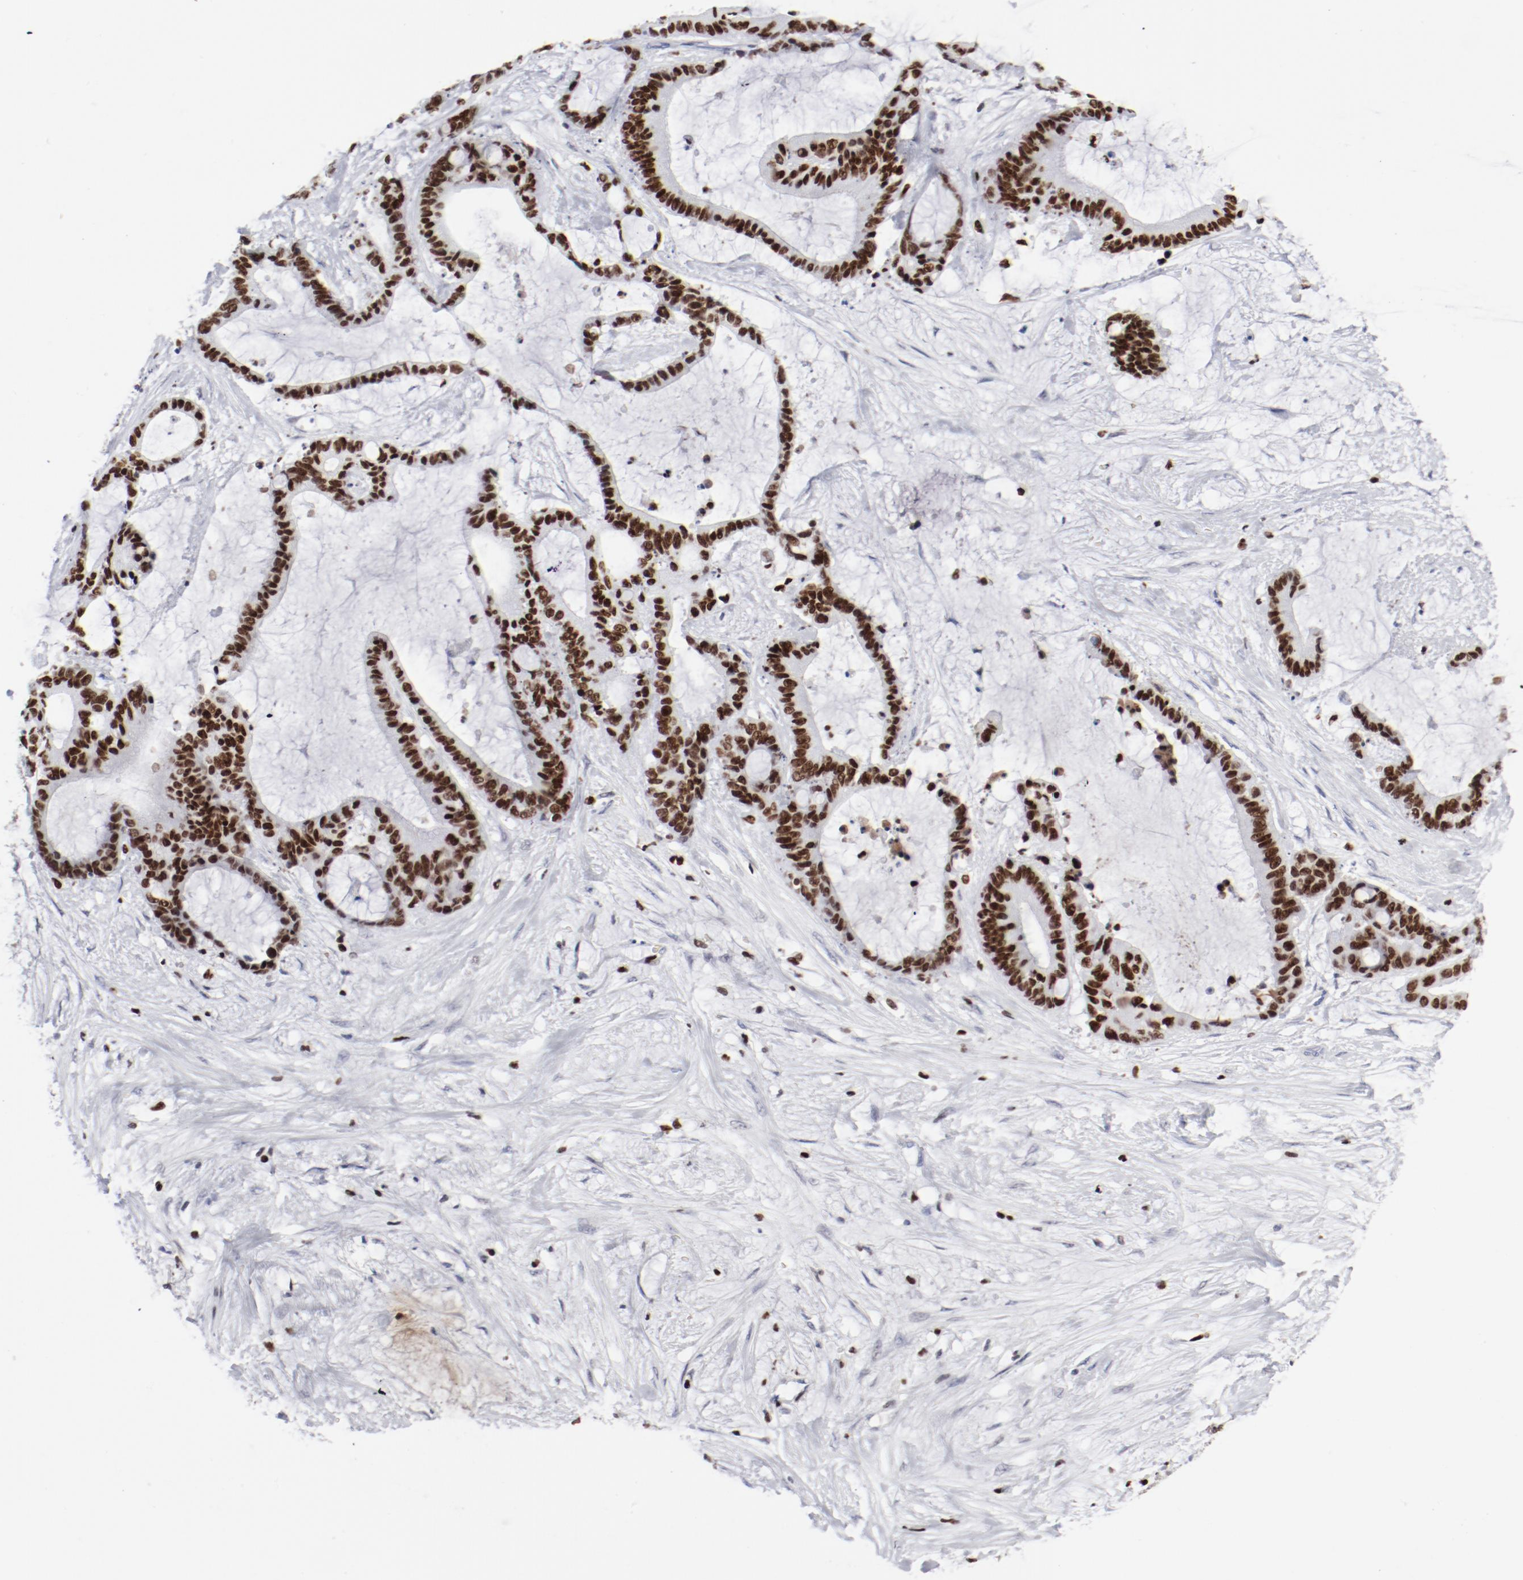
{"staining": {"intensity": "strong", "quantity": ">75%", "location": "nuclear"}, "tissue": "liver cancer", "cell_type": "Tumor cells", "image_type": "cancer", "snomed": [{"axis": "morphology", "description": "Cholangiocarcinoma"}, {"axis": "topography", "description": "Liver"}], "caption": "Liver cancer stained with a protein marker displays strong staining in tumor cells.", "gene": "SMARCC2", "patient": {"sex": "female", "age": 73}}